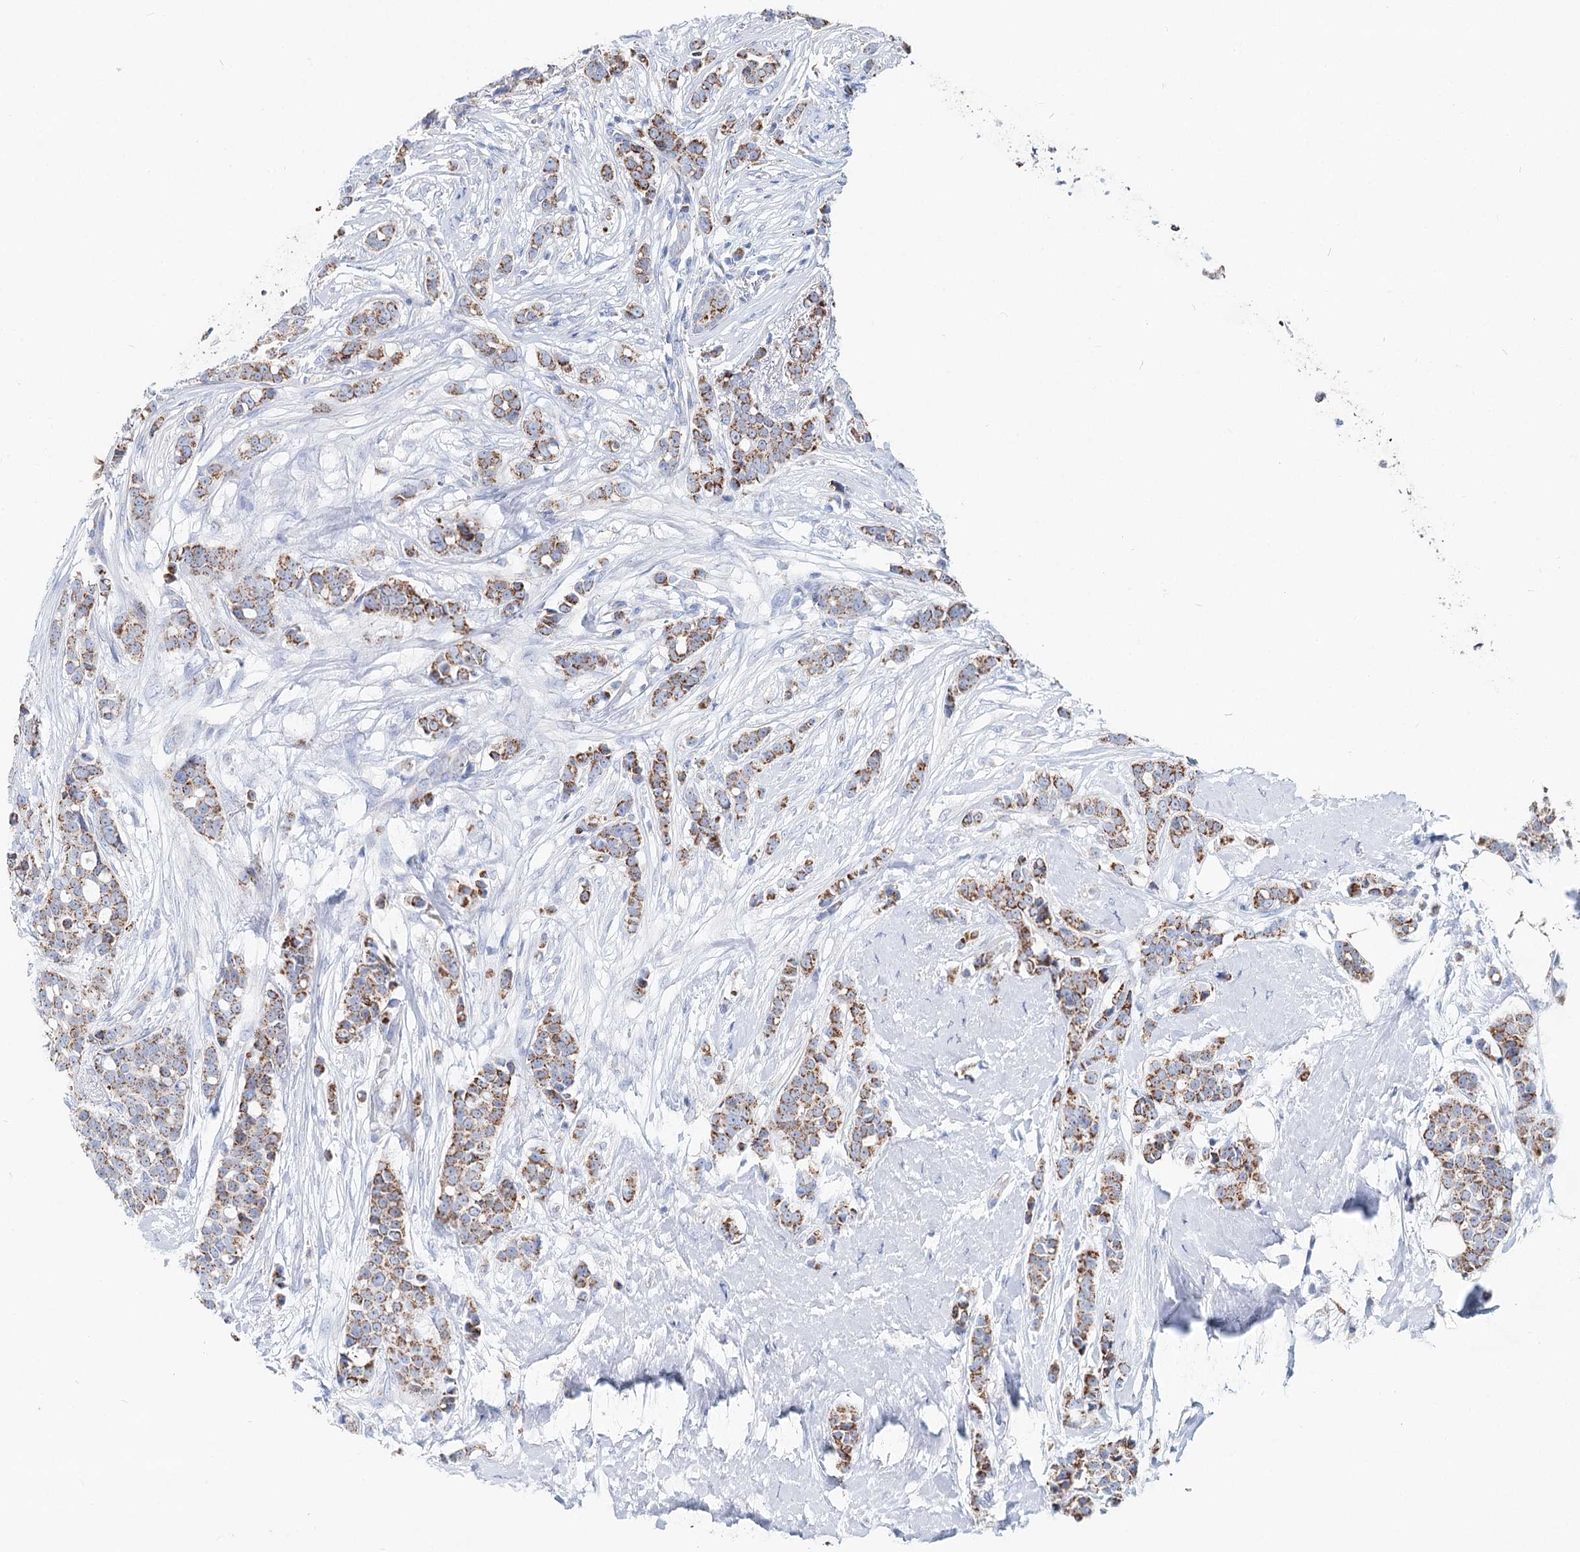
{"staining": {"intensity": "strong", "quantity": ">75%", "location": "cytoplasmic/membranous"}, "tissue": "breast cancer", "cell_type": "Tumor cells", "image_type": "cancer", "snomed": [{"axis": "morphology", "description": "Lobular carcinoma"}, {"axis": "topography", "description": "Breast"}], "caption": "High-magnification brightfield microscopy of lobular carcinoma (breast) stained with DAB (3,3'-diaminobenzidine) (brown) and counterstained with hematoxylin (blue). tumor cells exhibit strong cytoplasmic/membranous expression is seen in approximately>75% of cells.", "gene": "MCCC2", "patient": {"sex": "female", "age": 51}}